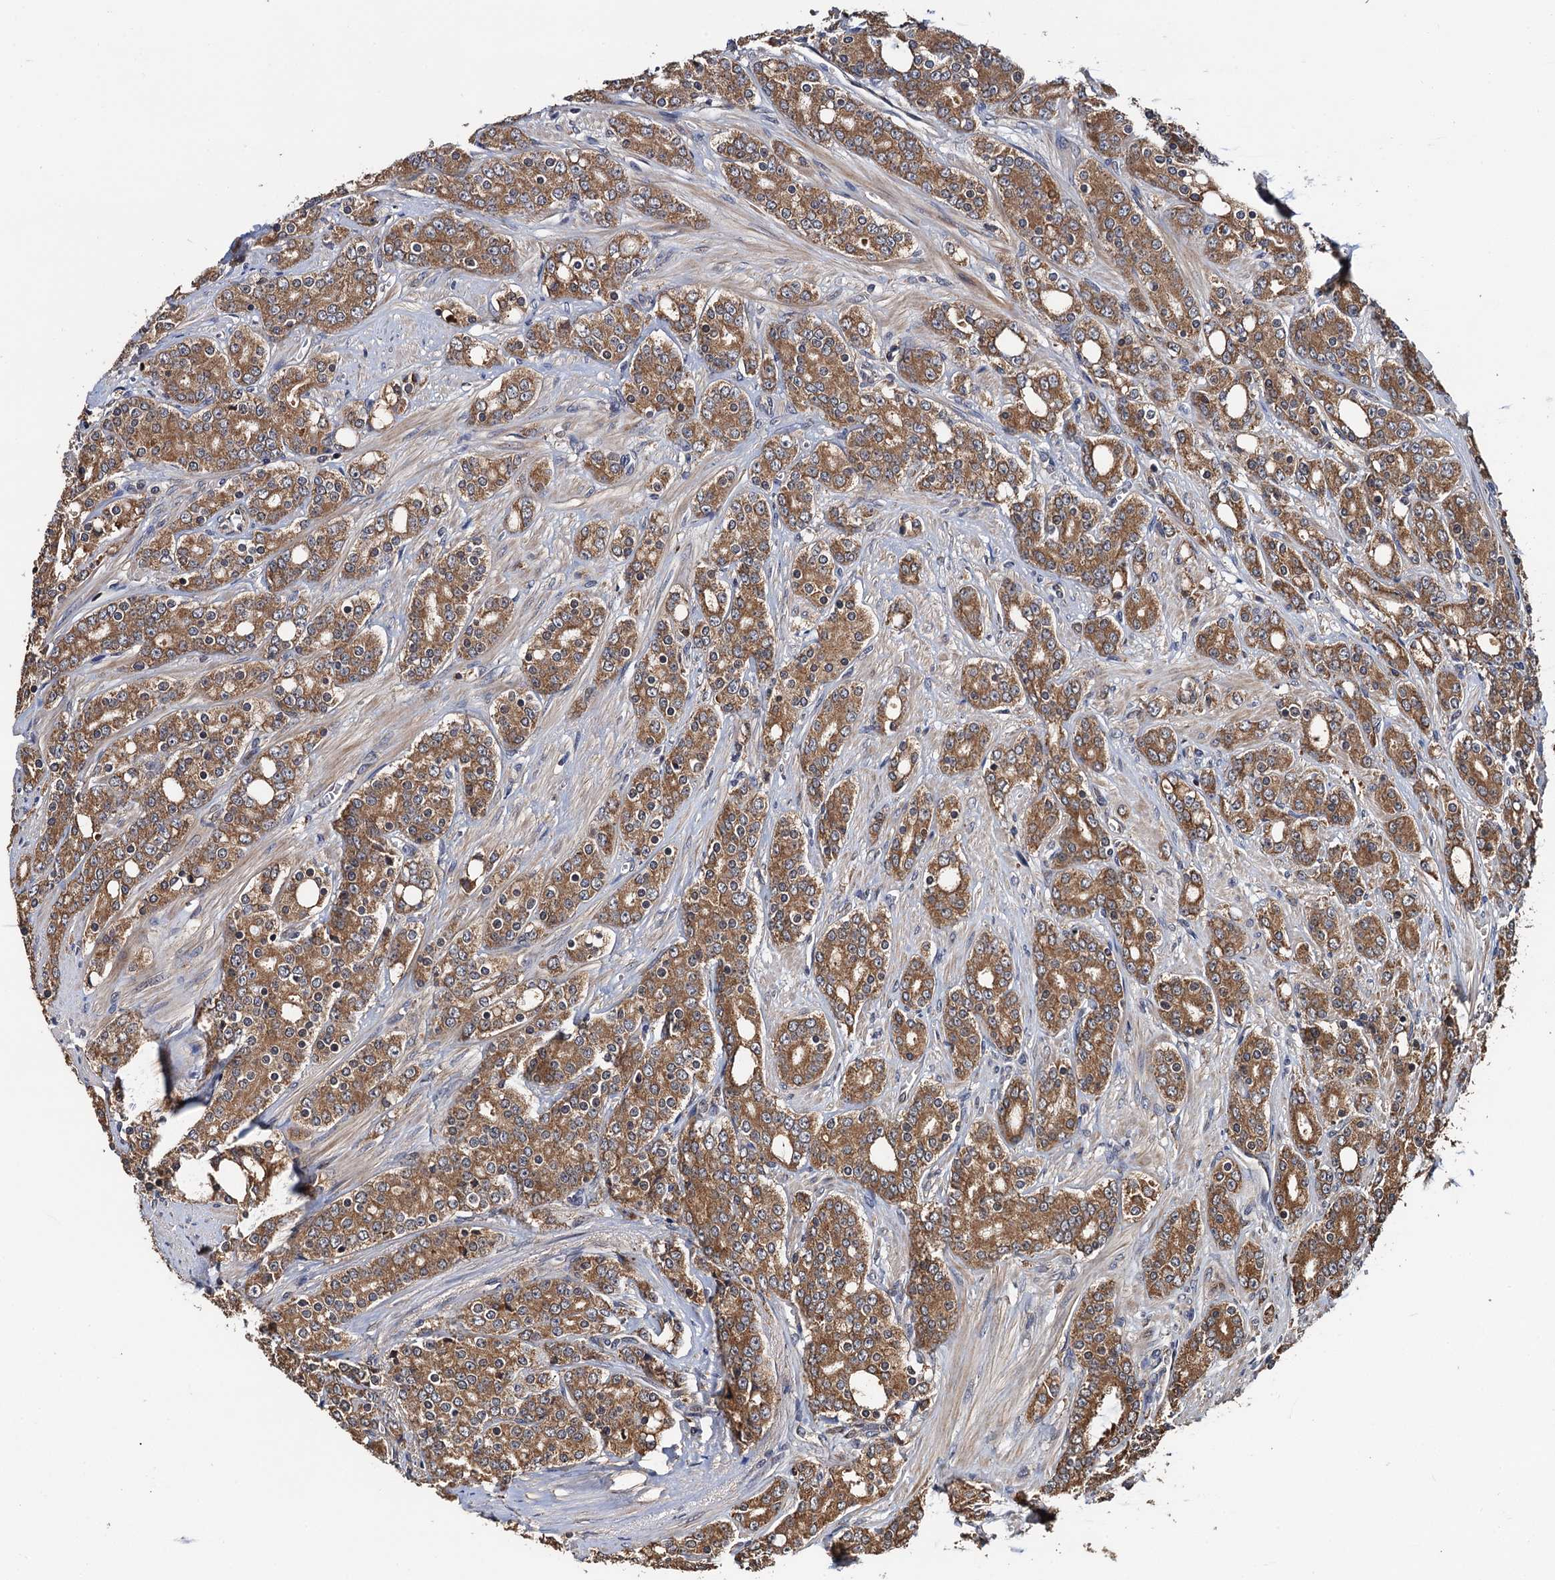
{"staining": {"intensity": "moderate", "quantity": ">75%", "location": "cytoplasmic/membranous"}, "tissue": "prostate cancer", "cell_type": "Tumor cells", "image_type": "cancer", "snomed": [{"axis": "morphology", "description": "Adenocarcinoma, High grade"}, {"axis": "topography", "description": "Prostate"}], "caption": "Prostate cancer stained for a protein exhibits moderate cytoplasmic/membranous positivity in tumor cells.", "gene": "RGS11", "patient": {"sex": "male", "age": 62}}